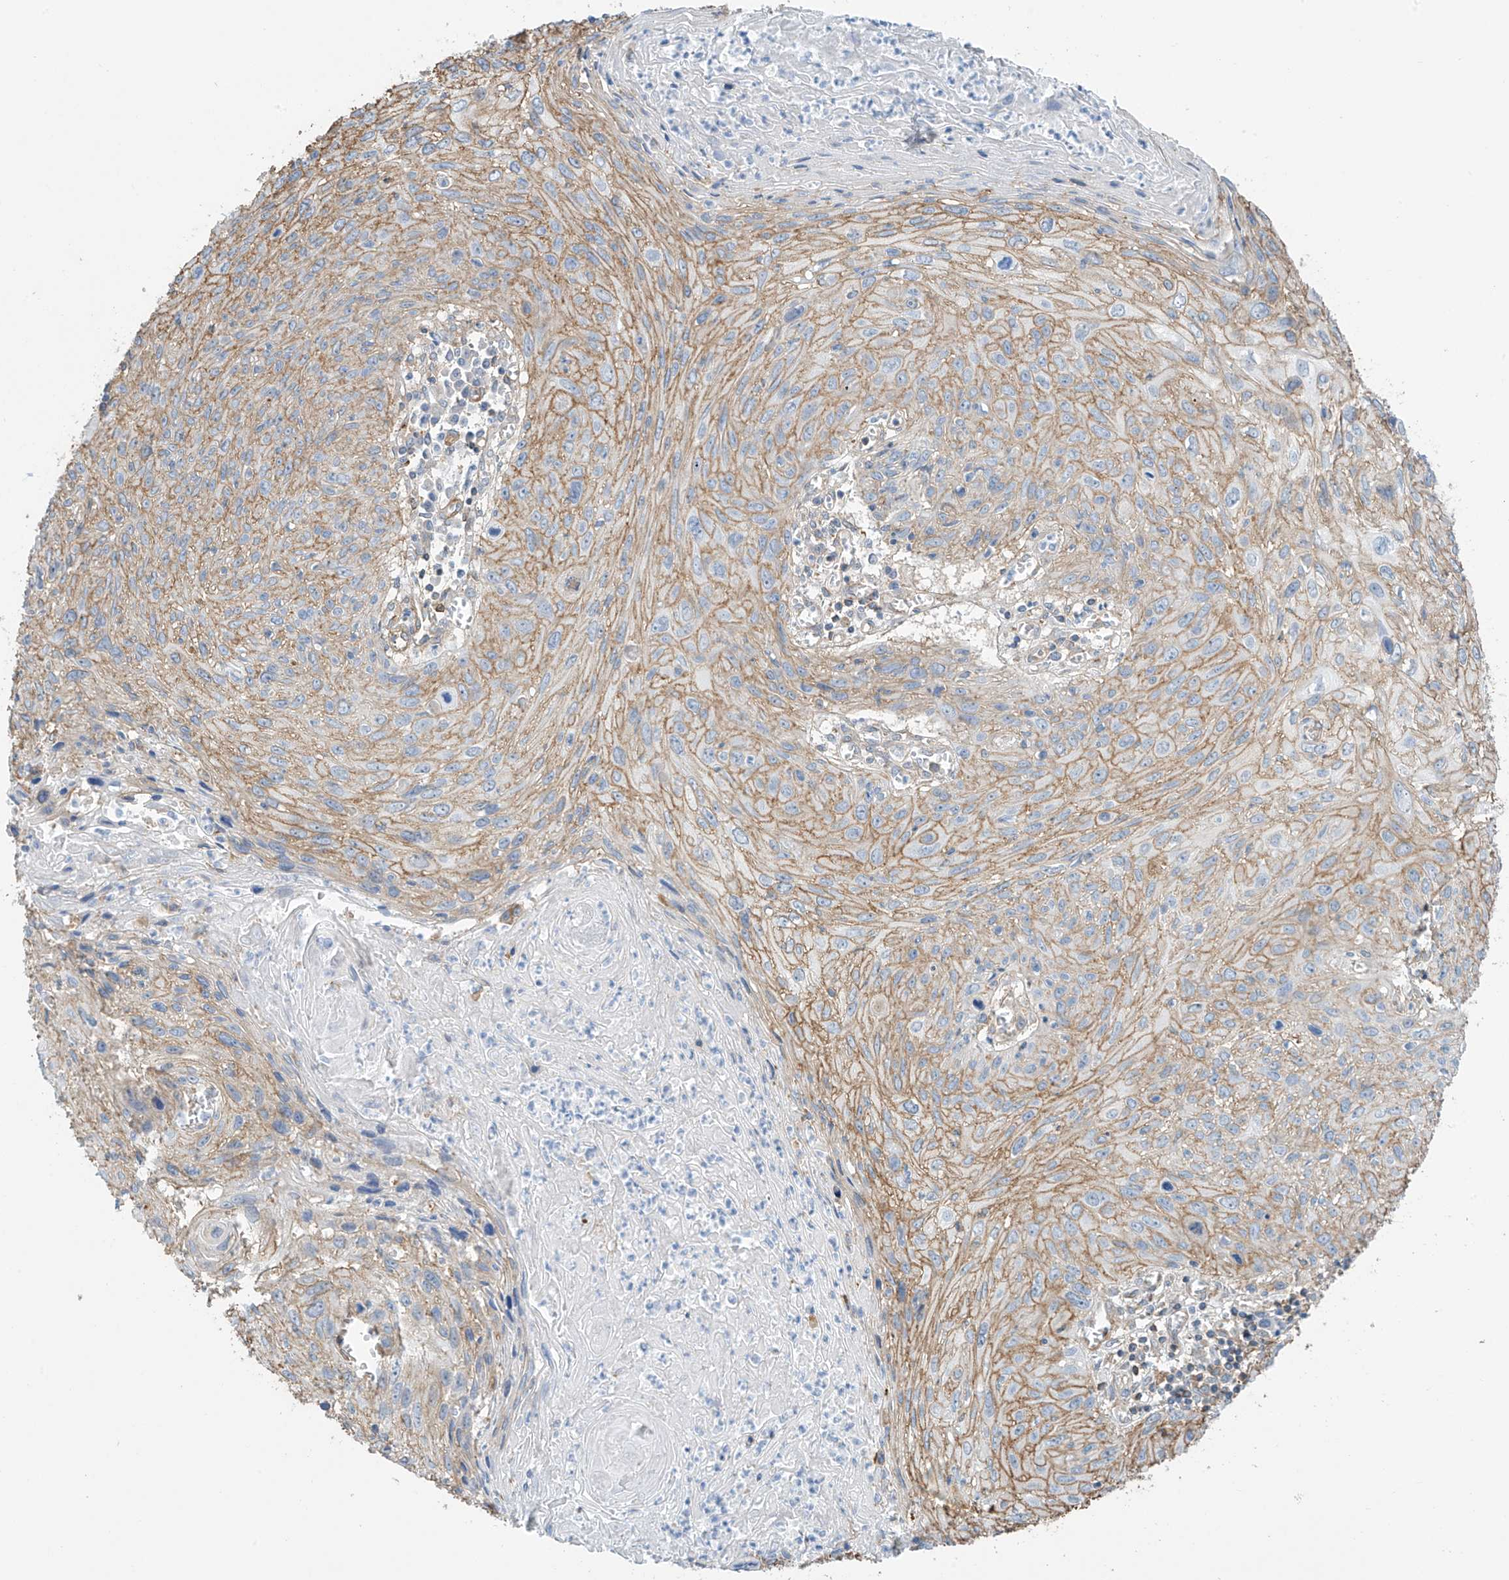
{"staining": {"intensity": "moderate", "quantity": ">75%", "location": "cytoplasmic/membranous"}, "tissue": "cervical cancer", "cell_type": "Tumor cells", "image_type": "cancer", "snomed": [{"axis": "morphology", "description": "Squamous cell carcinoma, NOS"}, {"axis": "topography", "description": "Cervix"}], "caption": "This is an image of IHC staining of cervical squamous cell carcinoma, which shows moderate staining in the cytoplasmic/membranous of tumor cells.", "gene": "ZNF846", "patient": {"sex": "female", "age": 51}}